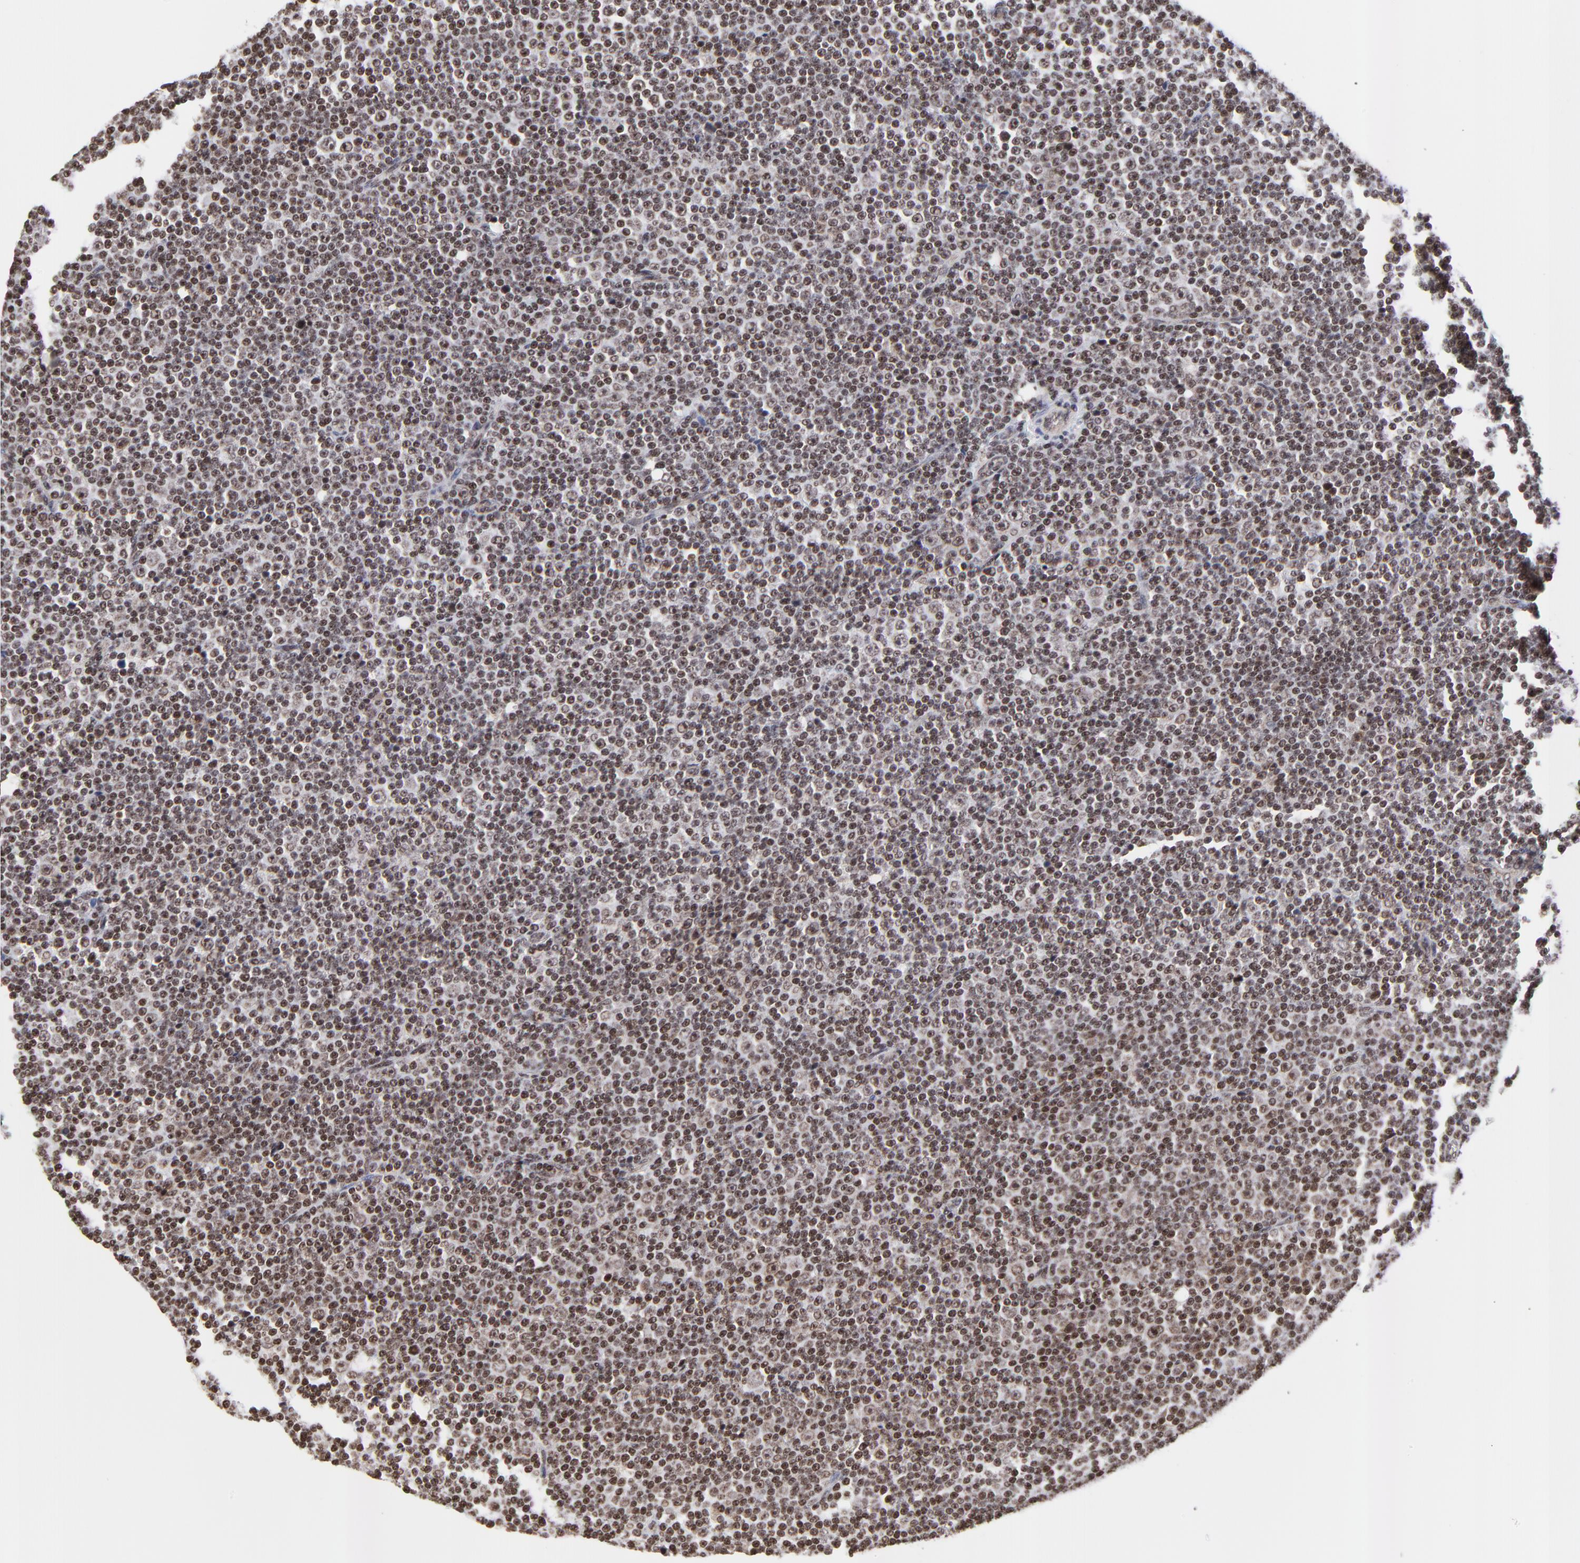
{"staining": {"intensity": "weak", "quantity": ">75%", "location": "cytoplasmic/membranous,nuclear"}, "tissue": "lymphoma", "cell_type": "Tumor cells", "image_type": "cancer", "snomed": [{"axis": "morphology", "description": "Malignant lymphoma, non-Hodgkin's type, Low grade"}, {"axis": "topography", "description": "Lymph node"}], "caption": "A high-resolution micrograph shows immunohistochemistry (IHC) staining of malignant lymphoma, non-Hodgkin's type (low-grade), which shows weak cytoplasmic/membranous and nuclear staining in about >75% of tumor cells.", "gene": "ZNF777", "patient": {"sex": "female", "age": 67}}